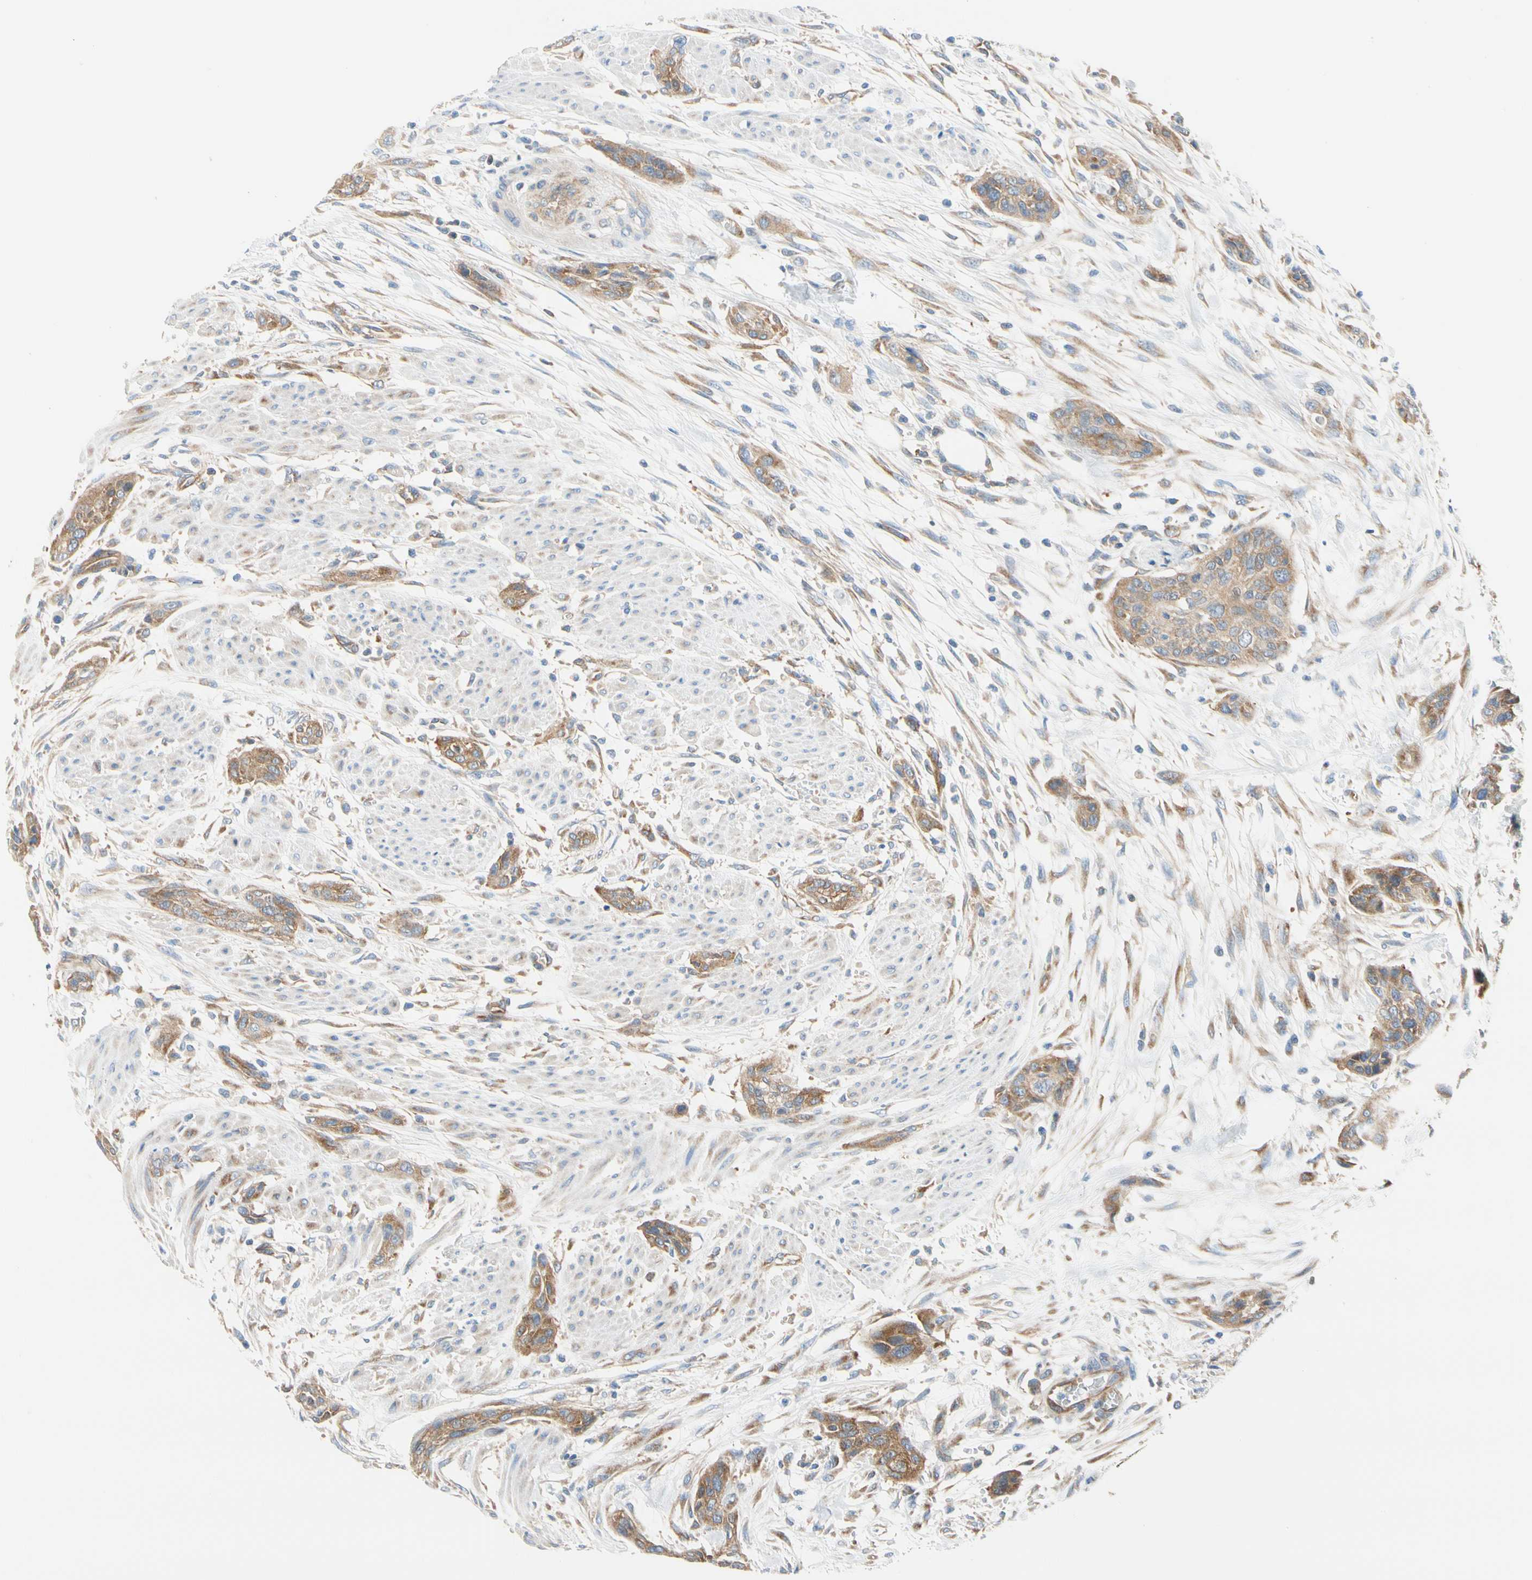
{"staining": {"intensity": "moderate", "quantity": ">75%", "location": "cytoplasmic/membranous"}, "tissue": "urothelial cancer", "cell_type": "Tumor cells", "image_type": "cancer", "snomed": [{"axis": "morphology", "description": "Urothelial carcinoma, High grade"}, {"axis": "topography", "description": "Urinary bladder"}], "caption": "Urothelial carcinoma (high-grade) stained with a protein marker displays moderate staining in tumor cells.", "gene": "GPHN", "patient": {"sex": "male", "age": 35}}